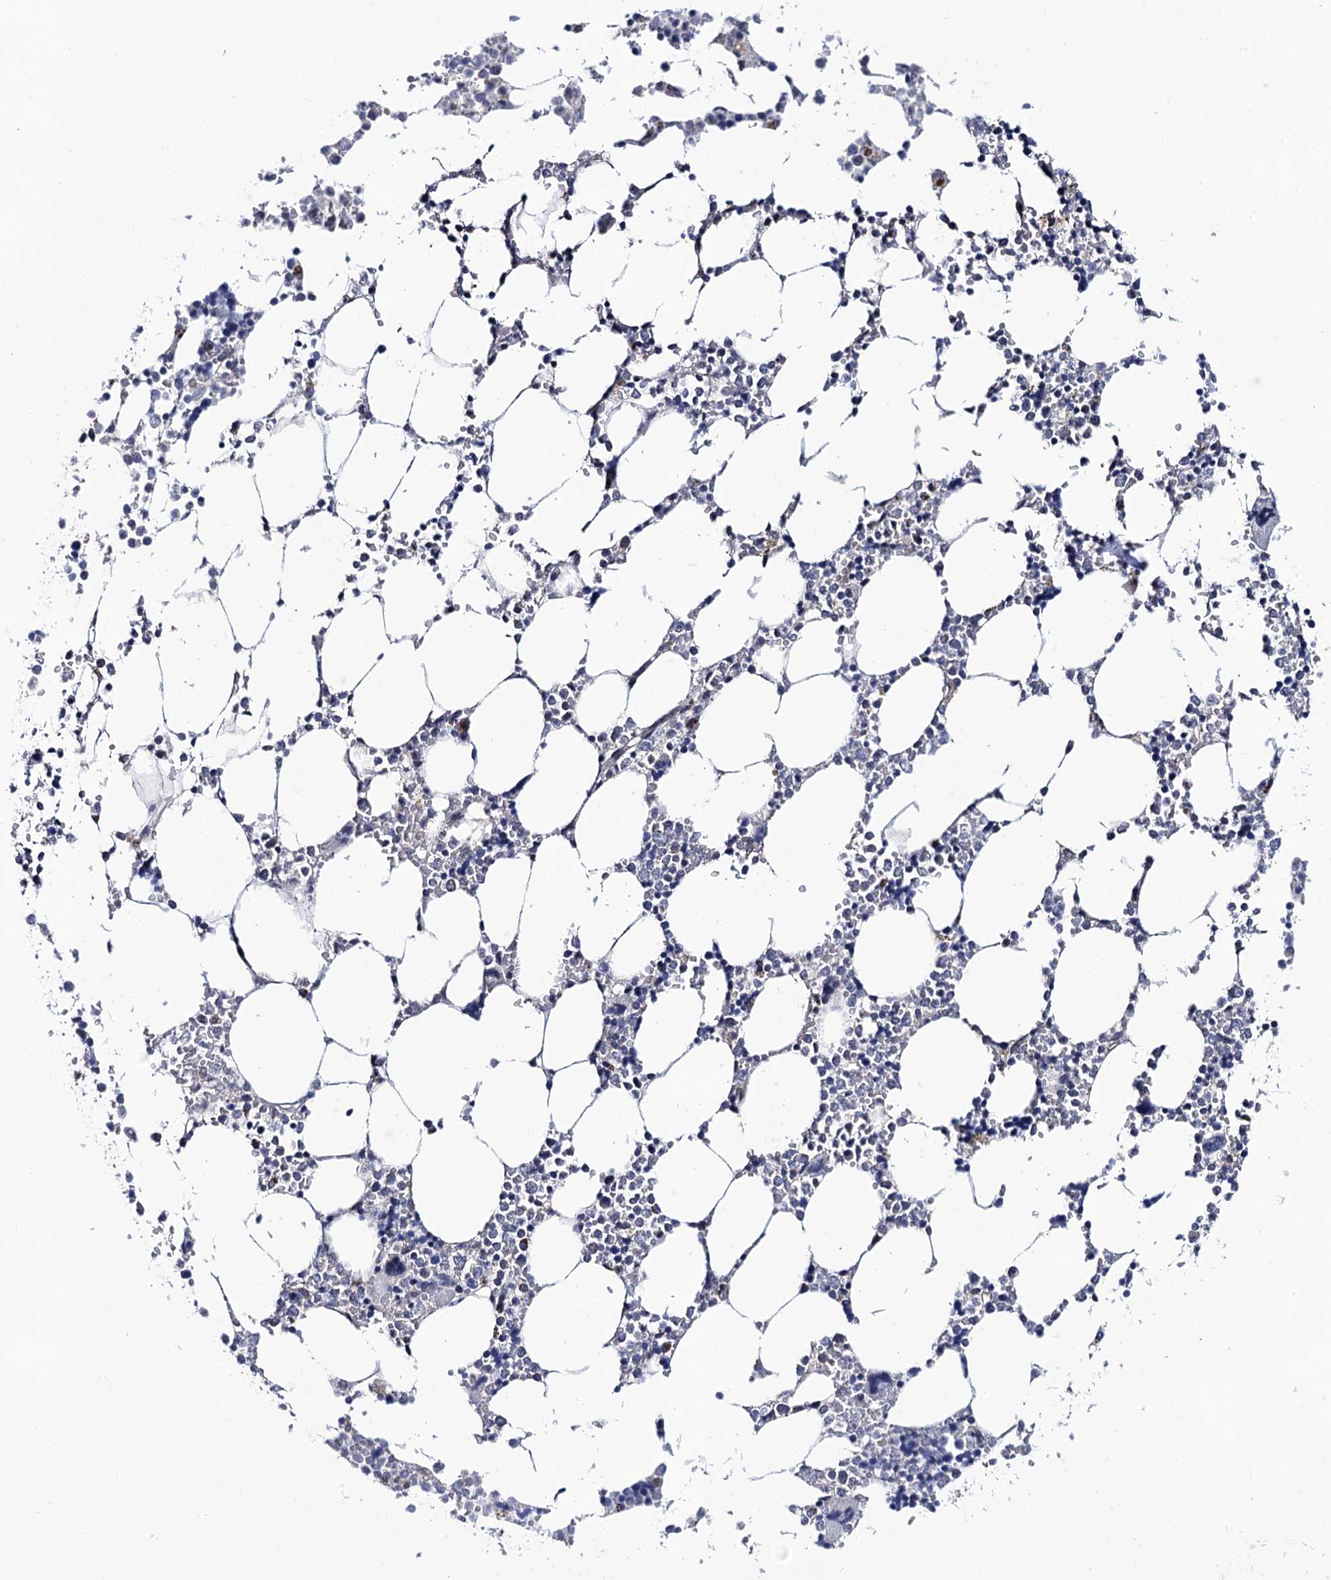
{"staining": {"intensity": "strong", "quantity": "<25%", "location": "cytoplasmic/membranous"}, "tissue": "bone marrow", "cell_type": "Hematopoietic cells", "image_type": "normal", "snomed": [{"axis": "morphology", "description": "Normal tissue, NOS"}, {"axis": "topography", "description": "Bone marrow"}], "caption": "High-magnification brightfield microscopy of benign bone marrow stained with DAB (3,3'-diaminobenzidine) (brown) and counterstained with hematoxylin (blue). hematopoietic cells exhibit strong cytoplasmic/membranous expression is appreciated in about<25% of cells. (DAB (3,3'-diaminobenzidine) = brown stain, brightfield microscopy at high magnification).", "gene": "THAP2", "patient": {"sex": "male", "age": 64}}